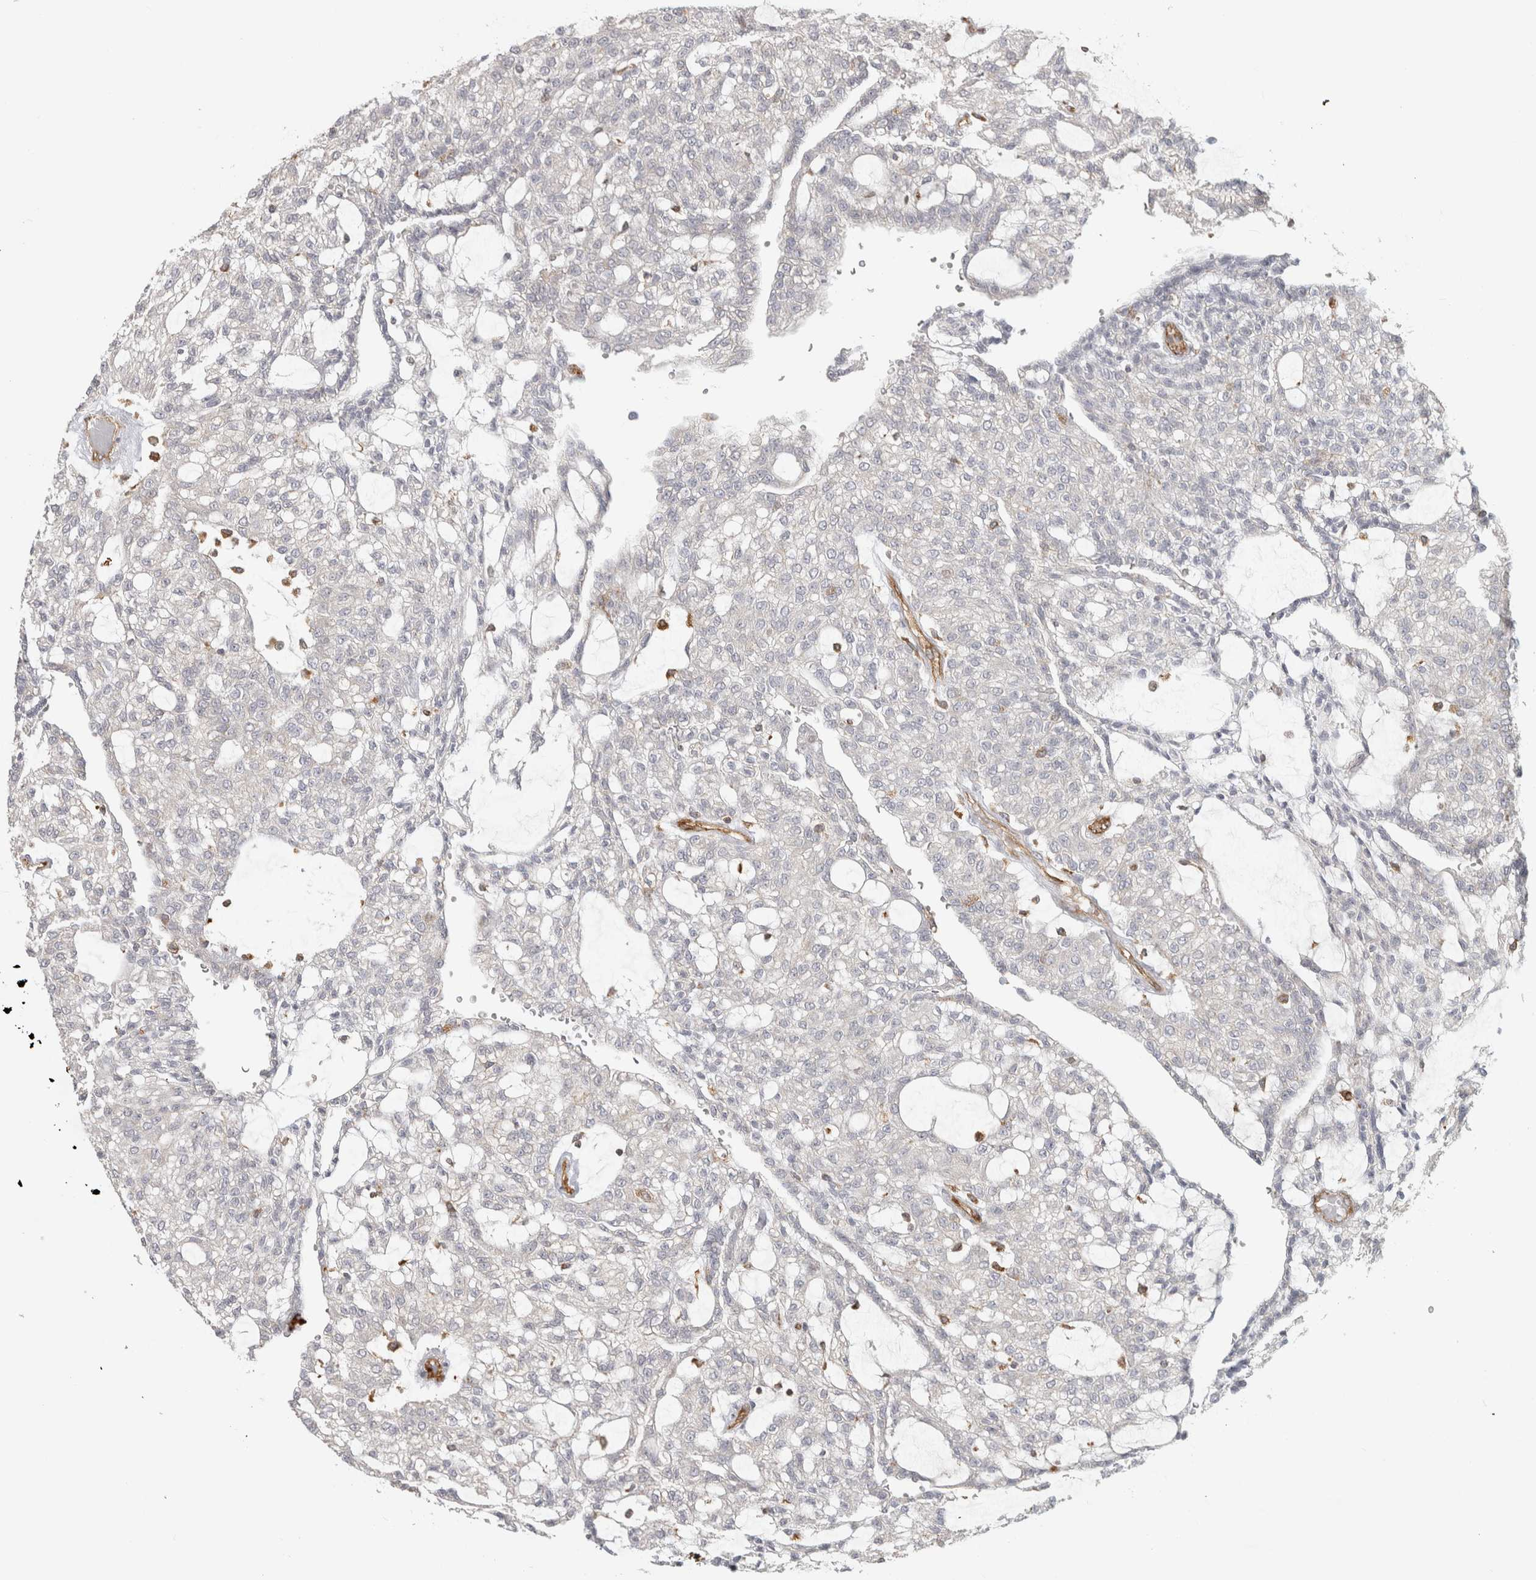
{"staining": {"intensity": "negative", "quantity": "none", "location": "none"}, "tissue": "renal cancer", "cell_type": "Tumor cells", "image_type": "cancer", "snomed": [{"axis": "morphology", "description": "Adenocarcinoma, NOS"}, {"axis": "topography", "description": "Kidney"}], "caption": "Adenocarcinoma (renal) was stained to show a protein in brown. There is no significant expression in tumor cells.", "gene": "HLA-E", "patient": {"sex": "male", "age": 63}}